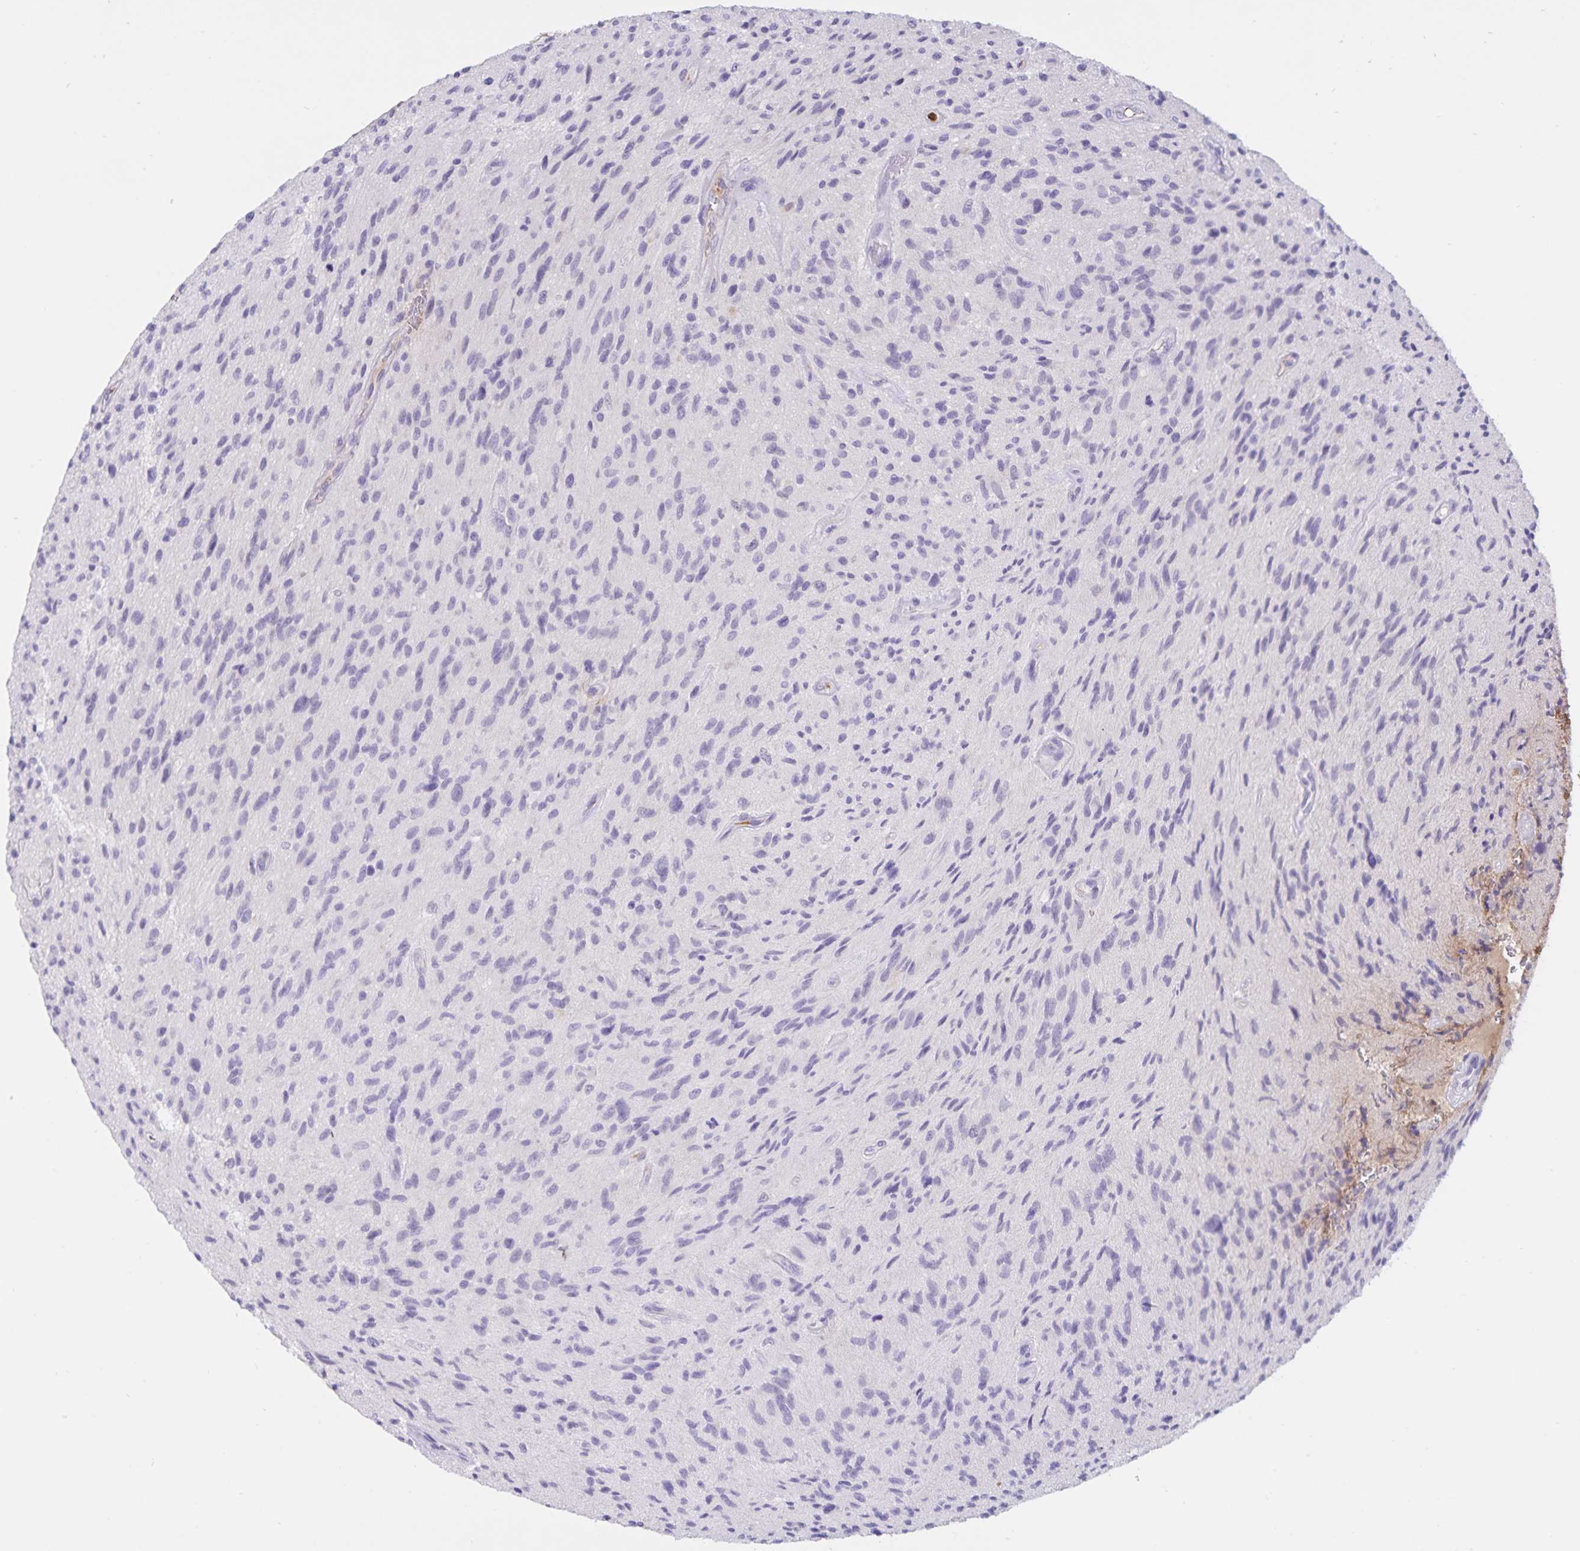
{"staining": {"intensity": "negative", "quantity": "none", "location": "none"}, "tissue": "glioma", "cell_type": "Tumor cells", "image_type": "cancer", "snomed": [{"axis": "morphology", "description": "Glioma, malignant, High grade"}, {"axis": "topography", "description": "Brain"}], "caption": "Tumor cells show no significant protein staining in malignant high-grade glioma.", "gene": "FGG", "patient": {"sex": "male", "age": 54}}